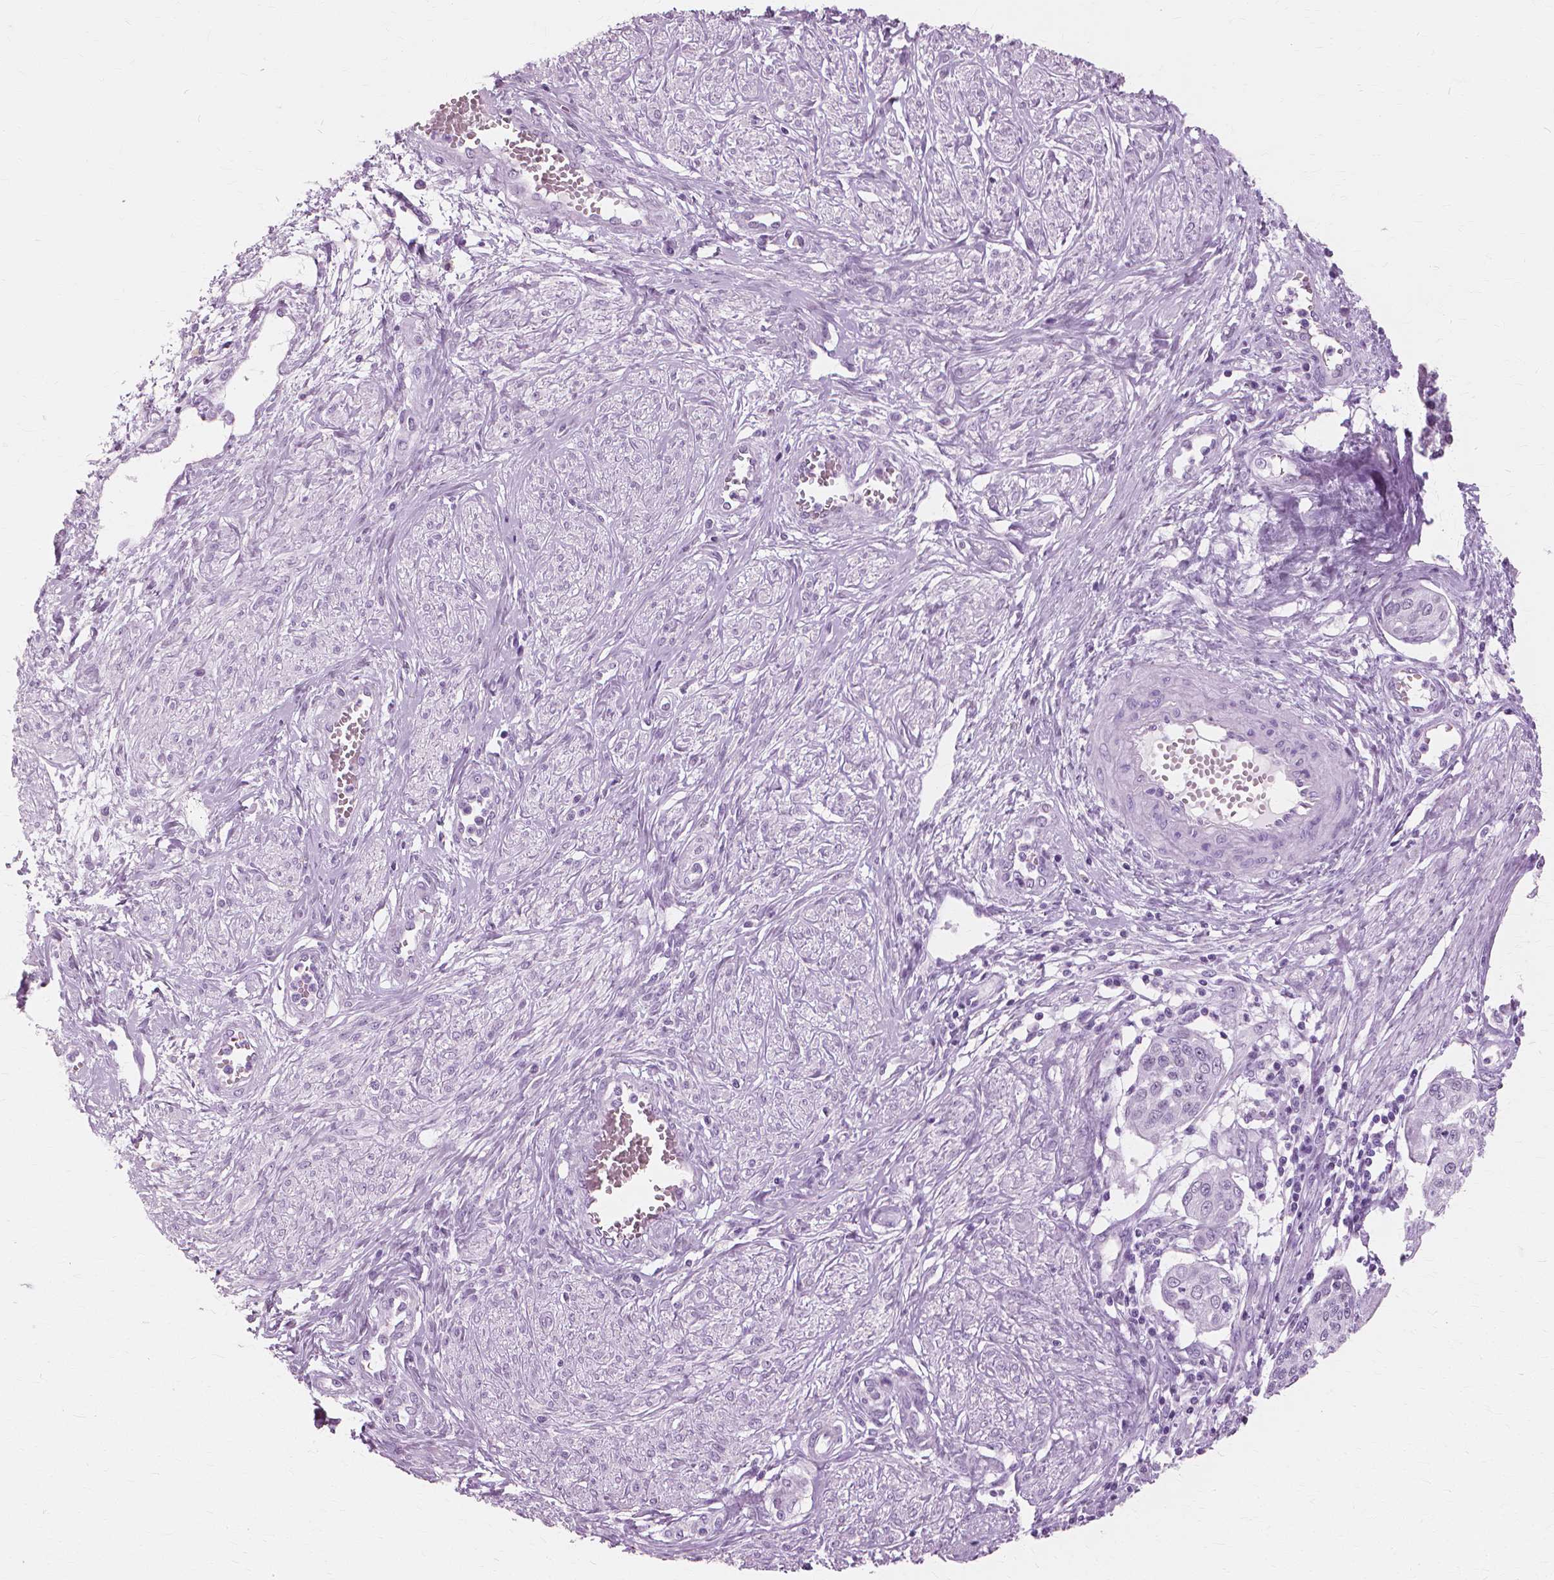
{"staining": {"intensity": "negative", "quantity": "none", "location": "none"}, "tissue": "cervical cancer", "cell_type": "Tumor cells", "image_type": "cancer", "snomed": [{"axis": "morphology", "description": "Squamous cell carcinoma, NOS"}, {"axis": "topography", "description": "Cervix"}], "caption": "An immunohistochemistry histopathology image of cervical squamous cell carcinoma is shown. There is no staining in tumor cells of cervical squamous cell carcinoma.", "gene": "SFTPD", "patient": {"sex": "female", "age": 34}}